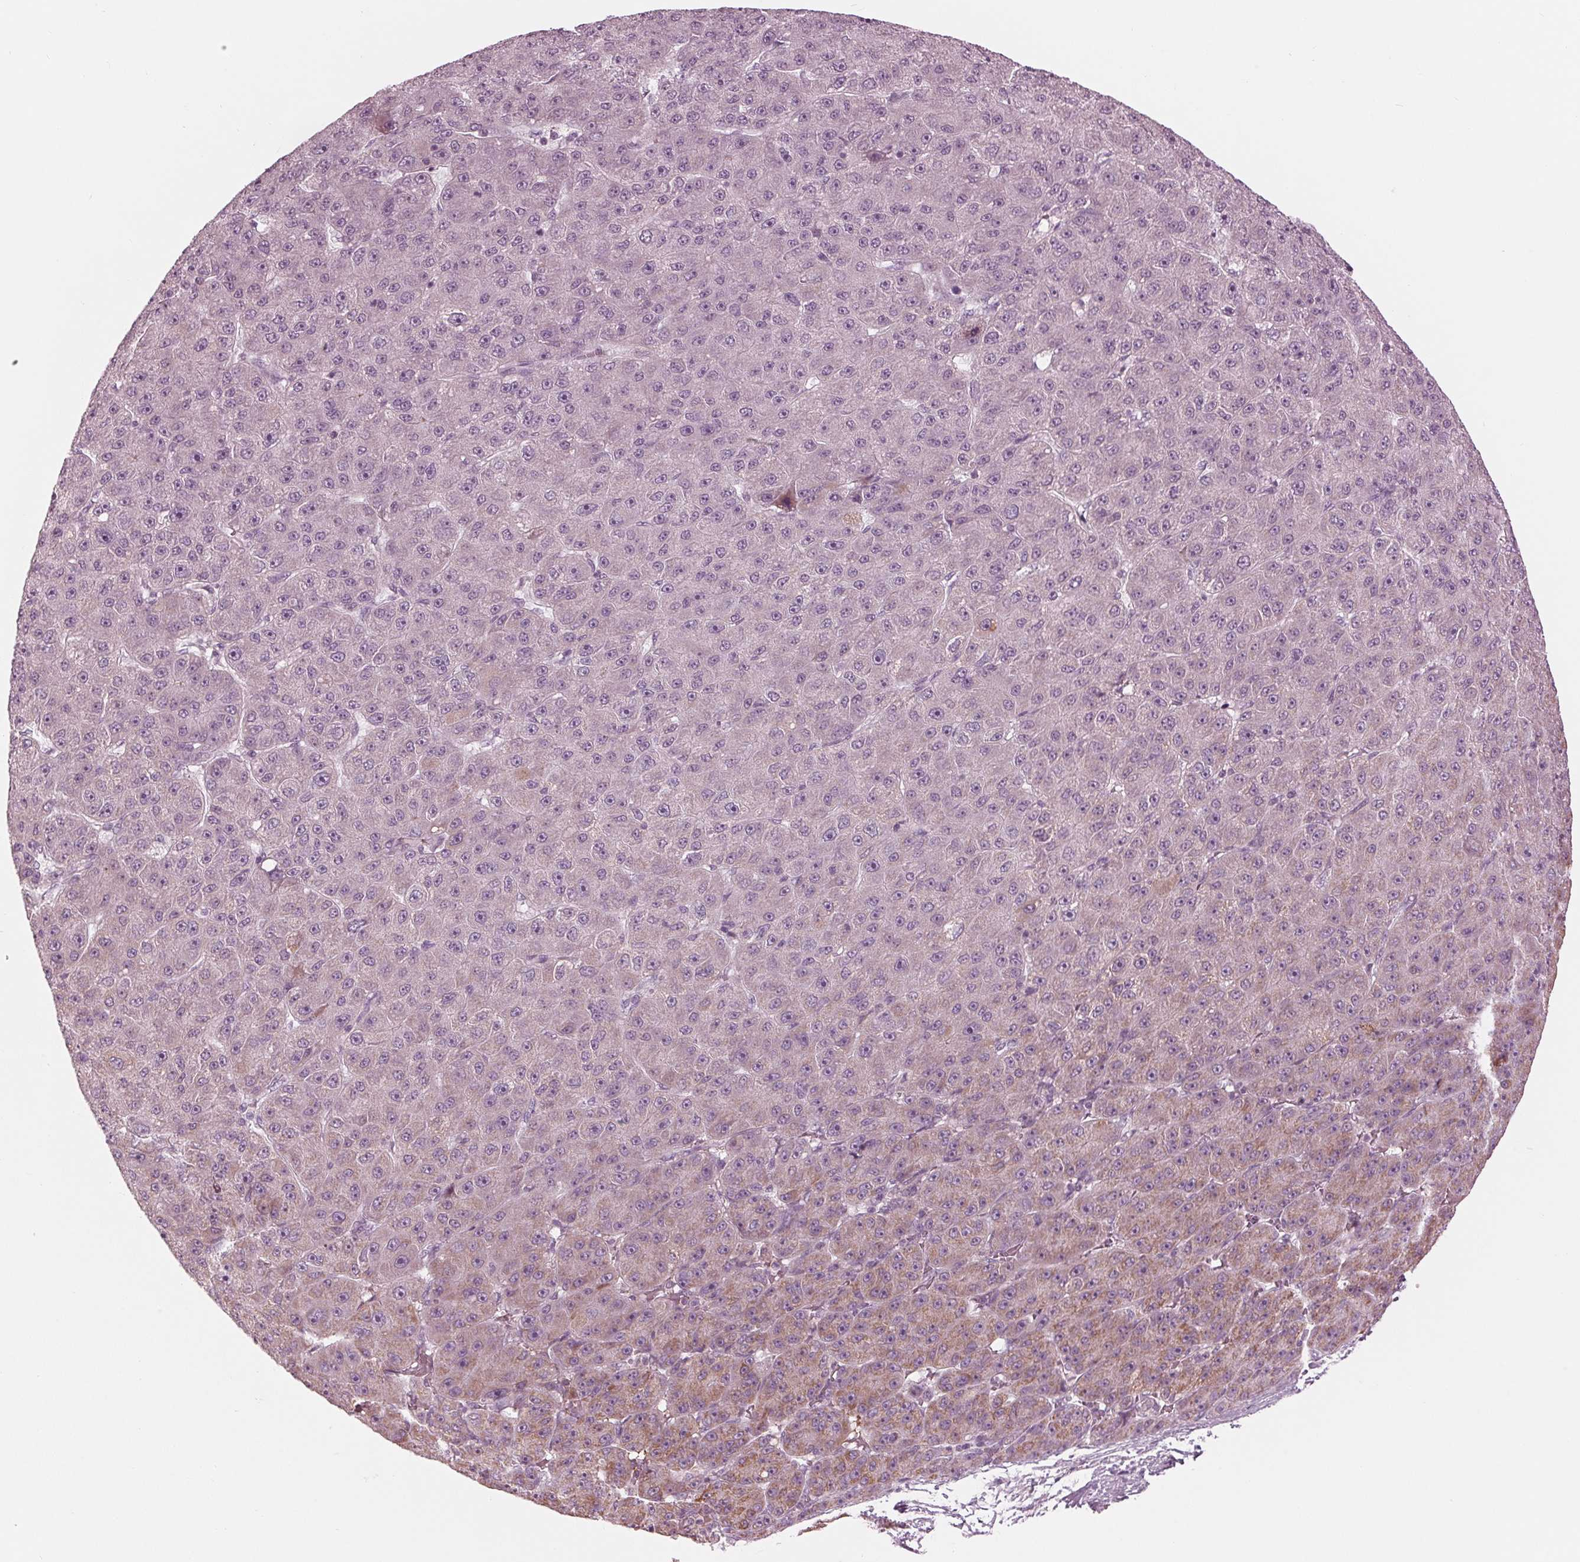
{"staining": {"intensity": "weak", "quantity": "<25%", "location": "cytoplasmic/membranous"}, "tissue": "liver cancer", "cell_type": "Tumor cells", "image_type": "cancer", "snomed": [{"axis": "morphology", "description": "Carcinoma, Hepatocellular, NOS"}, {"axis": "topography", "description": "Liver"}], "caption": "This is a histopathology image of IHC staining of liver hepatocellular carcinoma, which shows no positivity in tumor cells.", "gene": "CLN6", "patient": {"sex": "male", "age": 67}}